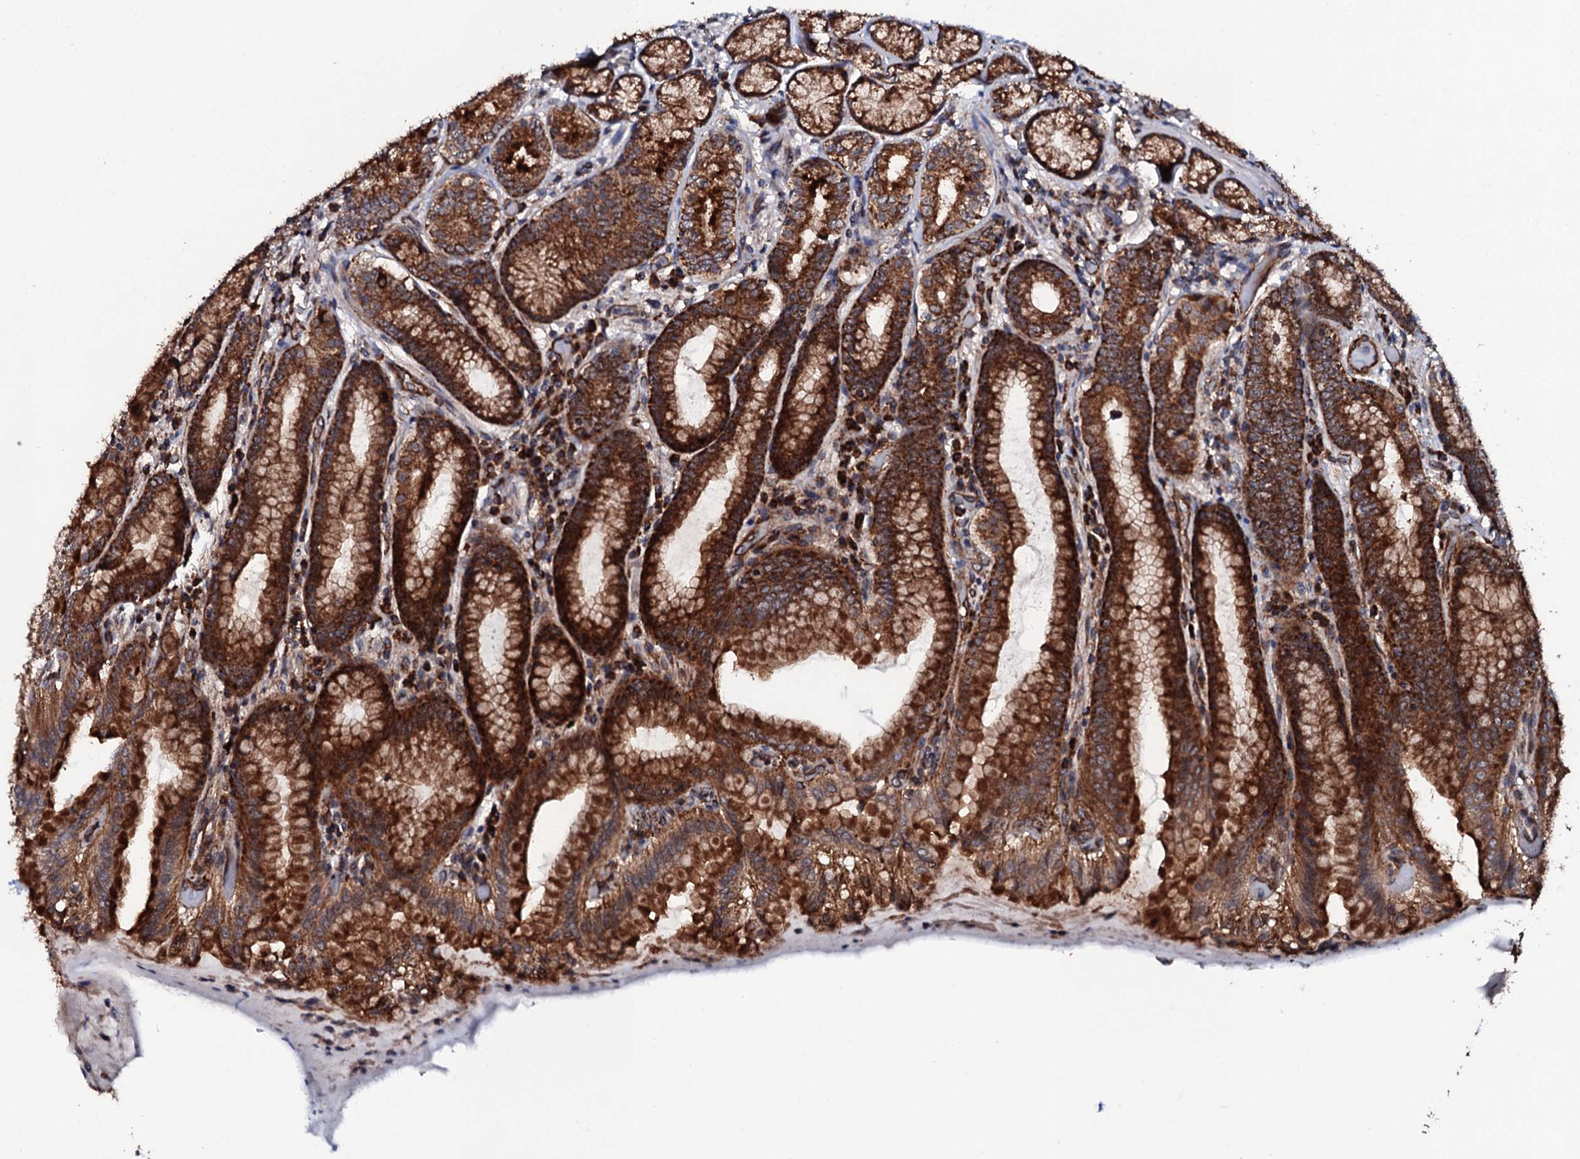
{"staining": {"intensity": "strong", "quantity": ">75%", "location": "cytoplasmic/membranous"}, "tissue": "stomach", "cell_type": "Glandular cells", "image_type": "normal", "snomed": [{"axis": "morphology", "description": "Normal tissue, NOS"}, {"axis": "topography", "description": "Stomach, upper"}, {"axis": "topography", "description": "Stomach, lower"}], "caption": "Strong cytoplasmic/membranous expression for a protein is appreciated in about >75% of glandular cells of benign stomach using IHC.", "gene": "MTIF3", "patient": {"sex": "female", "age": 76}}